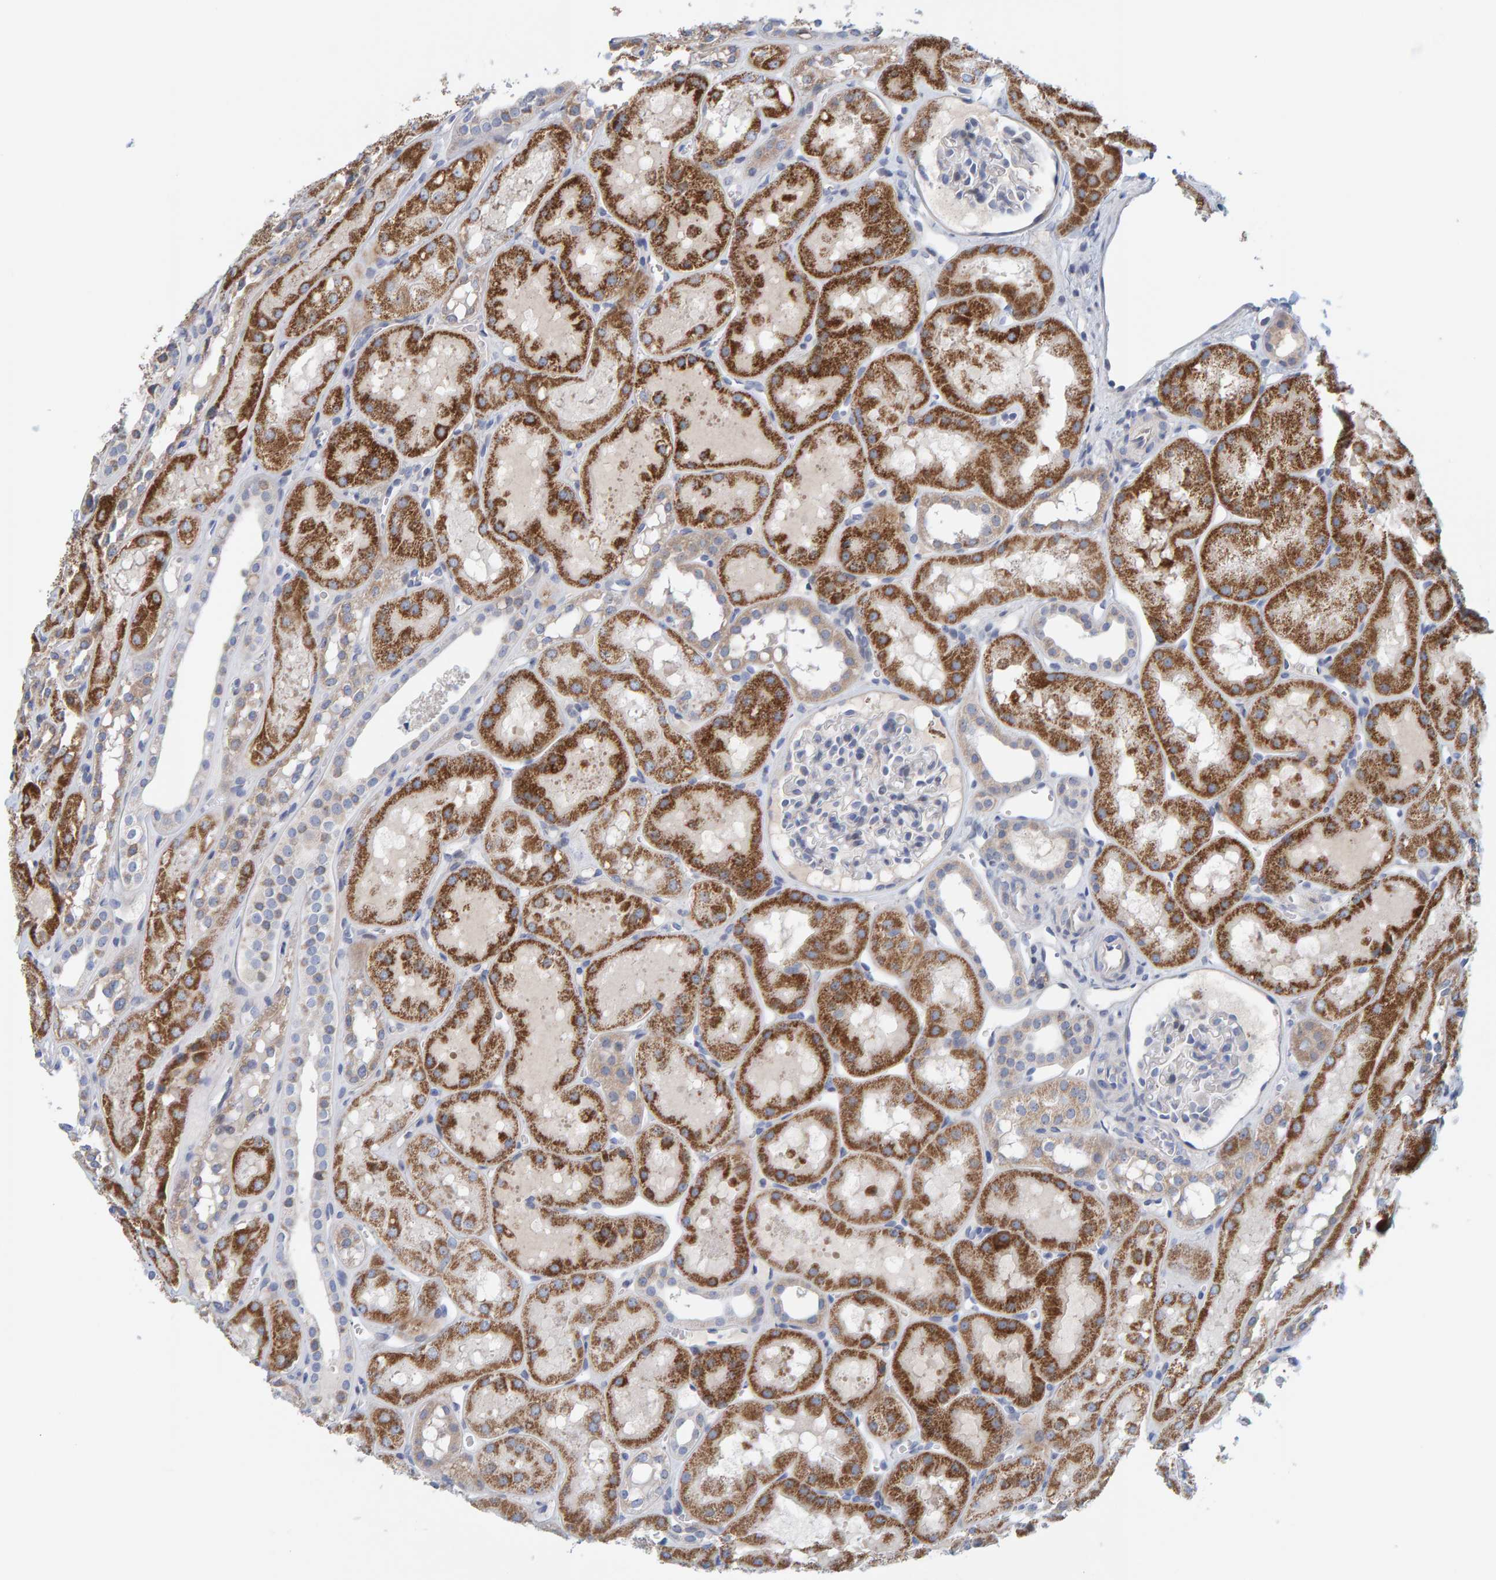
{"staining": {"intensity": "negative", "quantity": "none", "location": "none"}, "tissue": "kidney", "cell_type": "Cells in glomeruli", "image_type": "normal", "snomed": [{"axis": "morphology", "description": "Normal tissue, NOS"}, {"axis": "topography", "description": "Kidney"}, {"axis": "topography", "description": "Urinary bladder"}], "caption": "DAB immunohistochemical staining of benign kidney exhibits no significant positivity in cells in glomeruli.", "gene": "ZC3H3", "patient": {"sex": "male", "age": 16}}